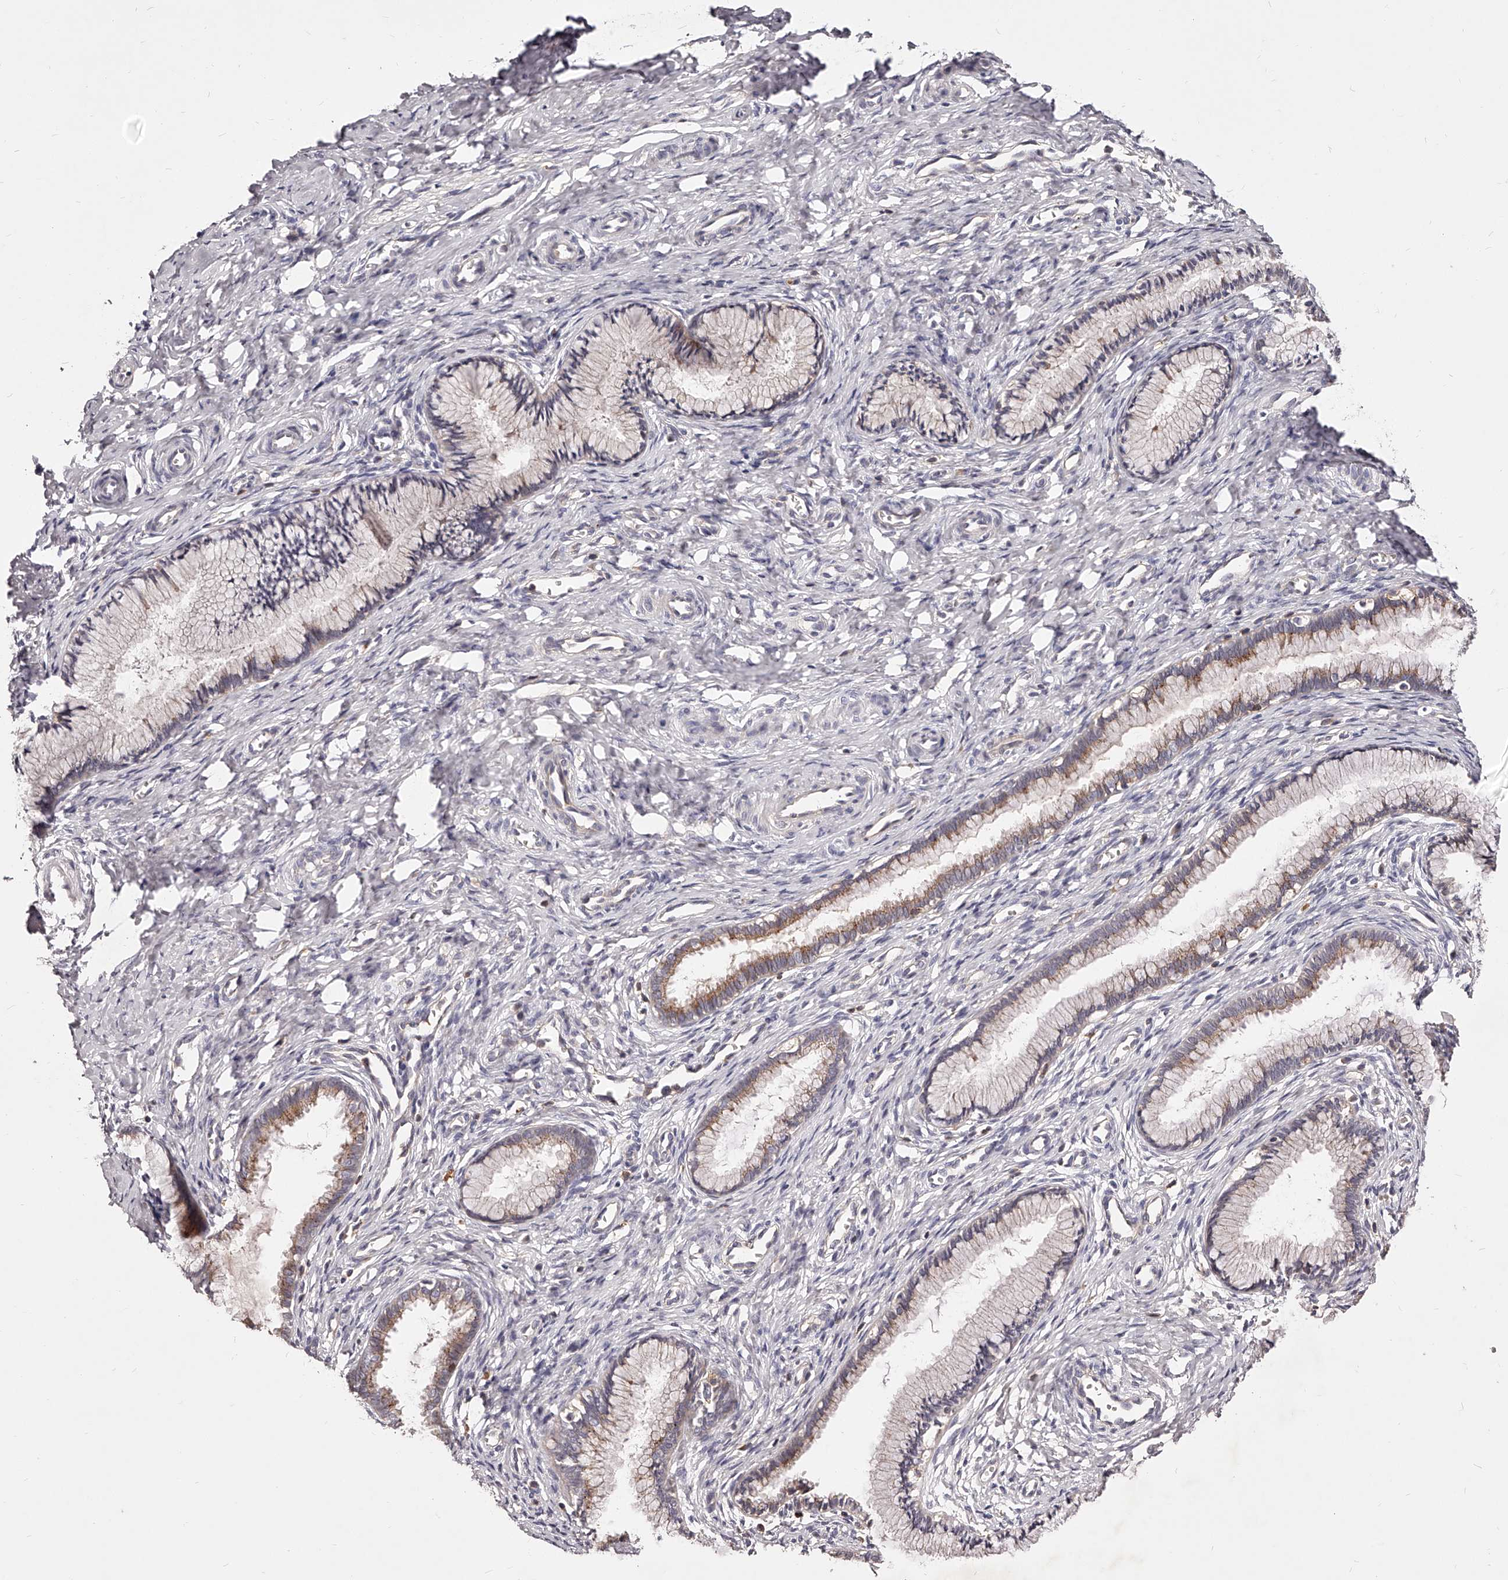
{"staining": {"intensity": "moderate", "quantity": "25%-75%", "location": "cytoplasmic/membranous"}, "tissue": "cervix", "cell_type": "Glandular cells", "image_type": "normal", "snomed": [{"axis": "morphology", "description": "Normal tissue, NOS"}, {"axis": "topography", "description": "Cervix"}], "caption": "Glandular cells show medium levels of moderate cytoplasmic/membranous positivity in approximately 25%-75% of cells in benign human cervix.", "gene": "PHACTR1", "patient": {"sex": "female", "age": 27}}